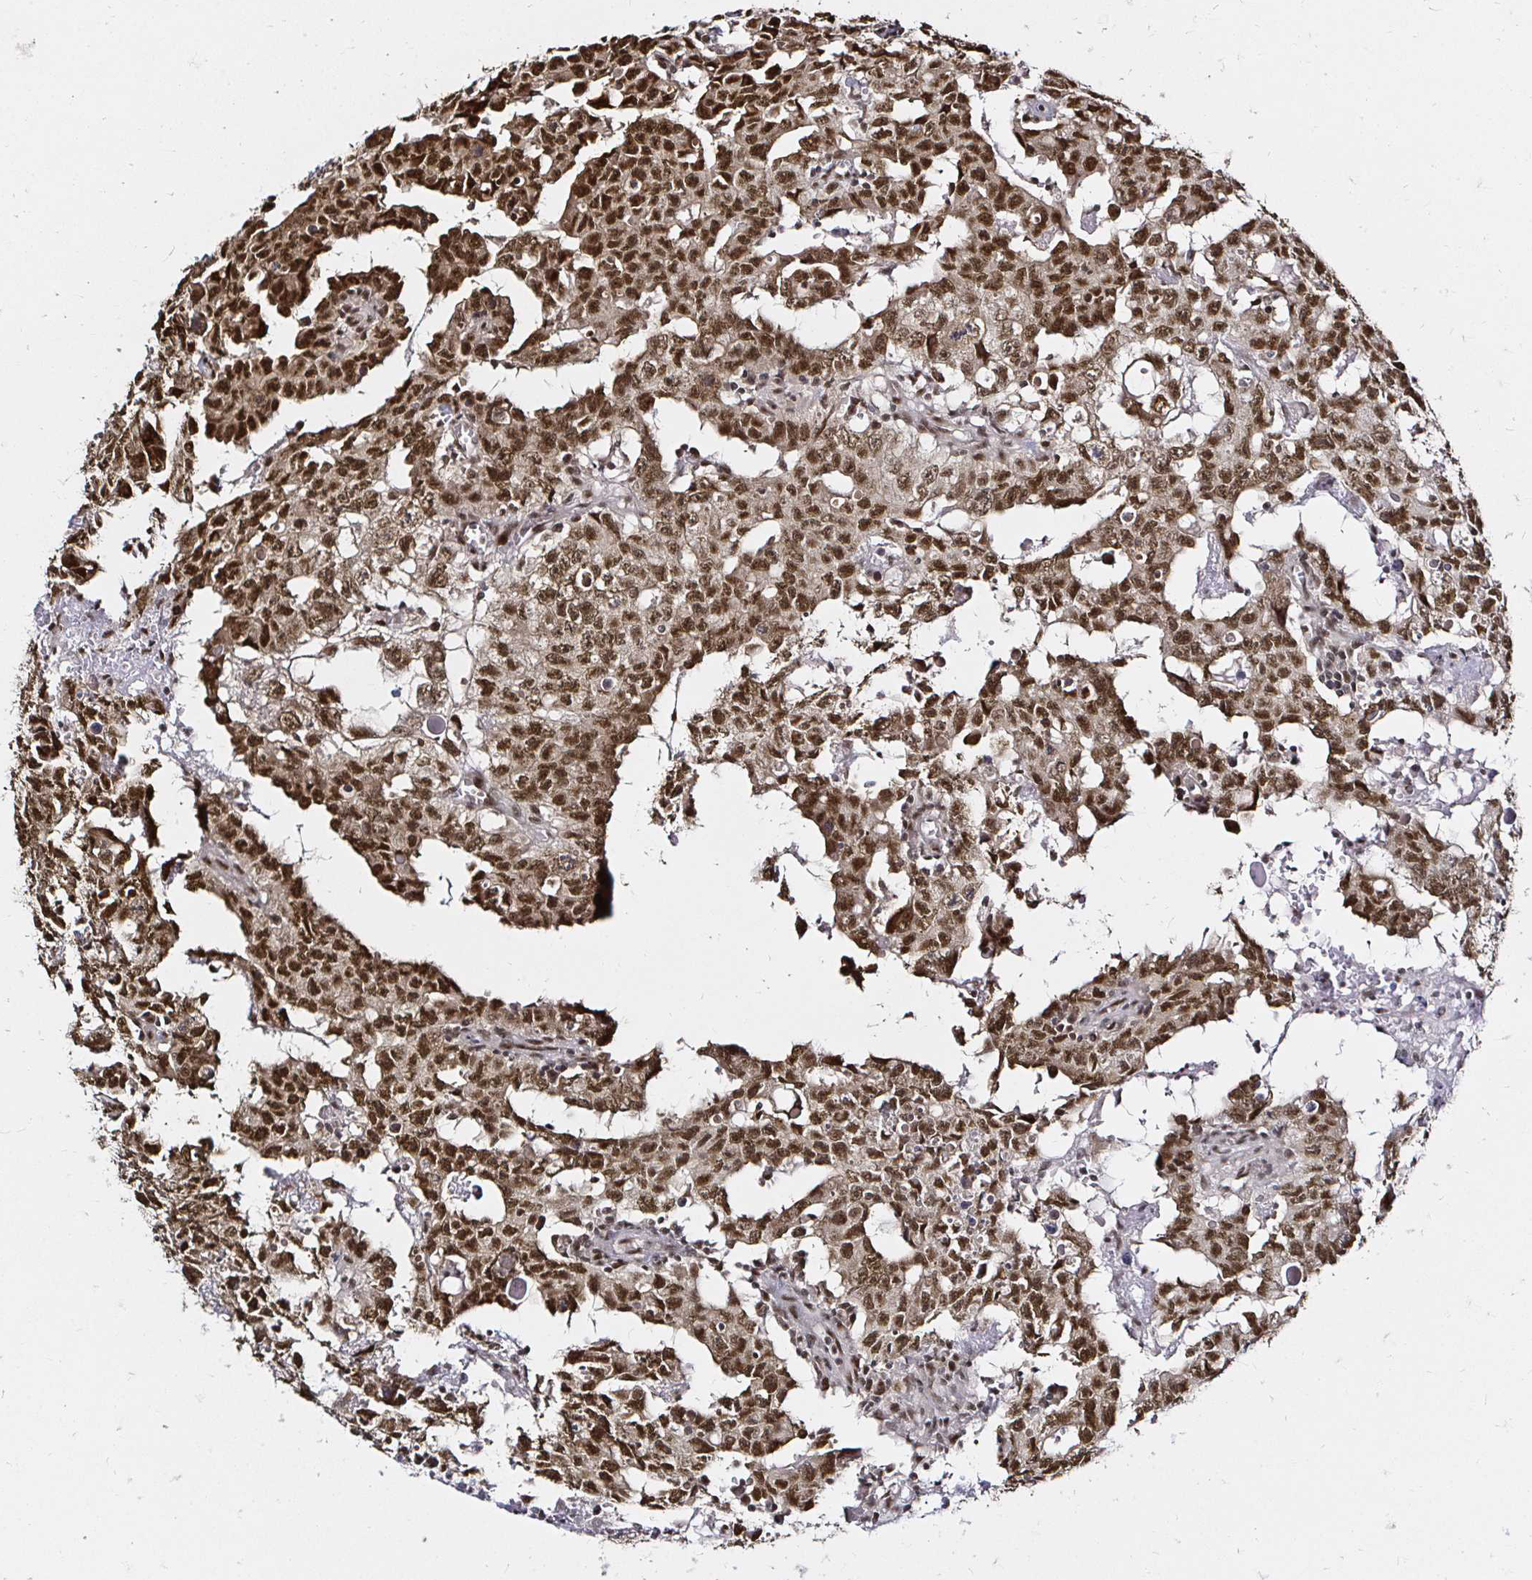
{"staining": {"intensity": "strong", "quantity": ">75%", "location": "nuclear"}, "tissue": "testis cancer", "cell_type": "Tumor cells", "image_type": "cancer", "snomed": [{"axis": "morphology", "description": "Carcinoma, Embryonal, NOS"}, {"axis": "topography", "description": "Testis"}], "caption": "High-power microscopy captured an immunohistochemistry (IHC) micrograph of testis cancer (embryonal carcinoma), revealing strong nuclear positivity in approximately >75% of tumor cells. Nuclei are stained in blue.", "gene": "SNRPC", "patient": {"sex": "male", "age": 22}}